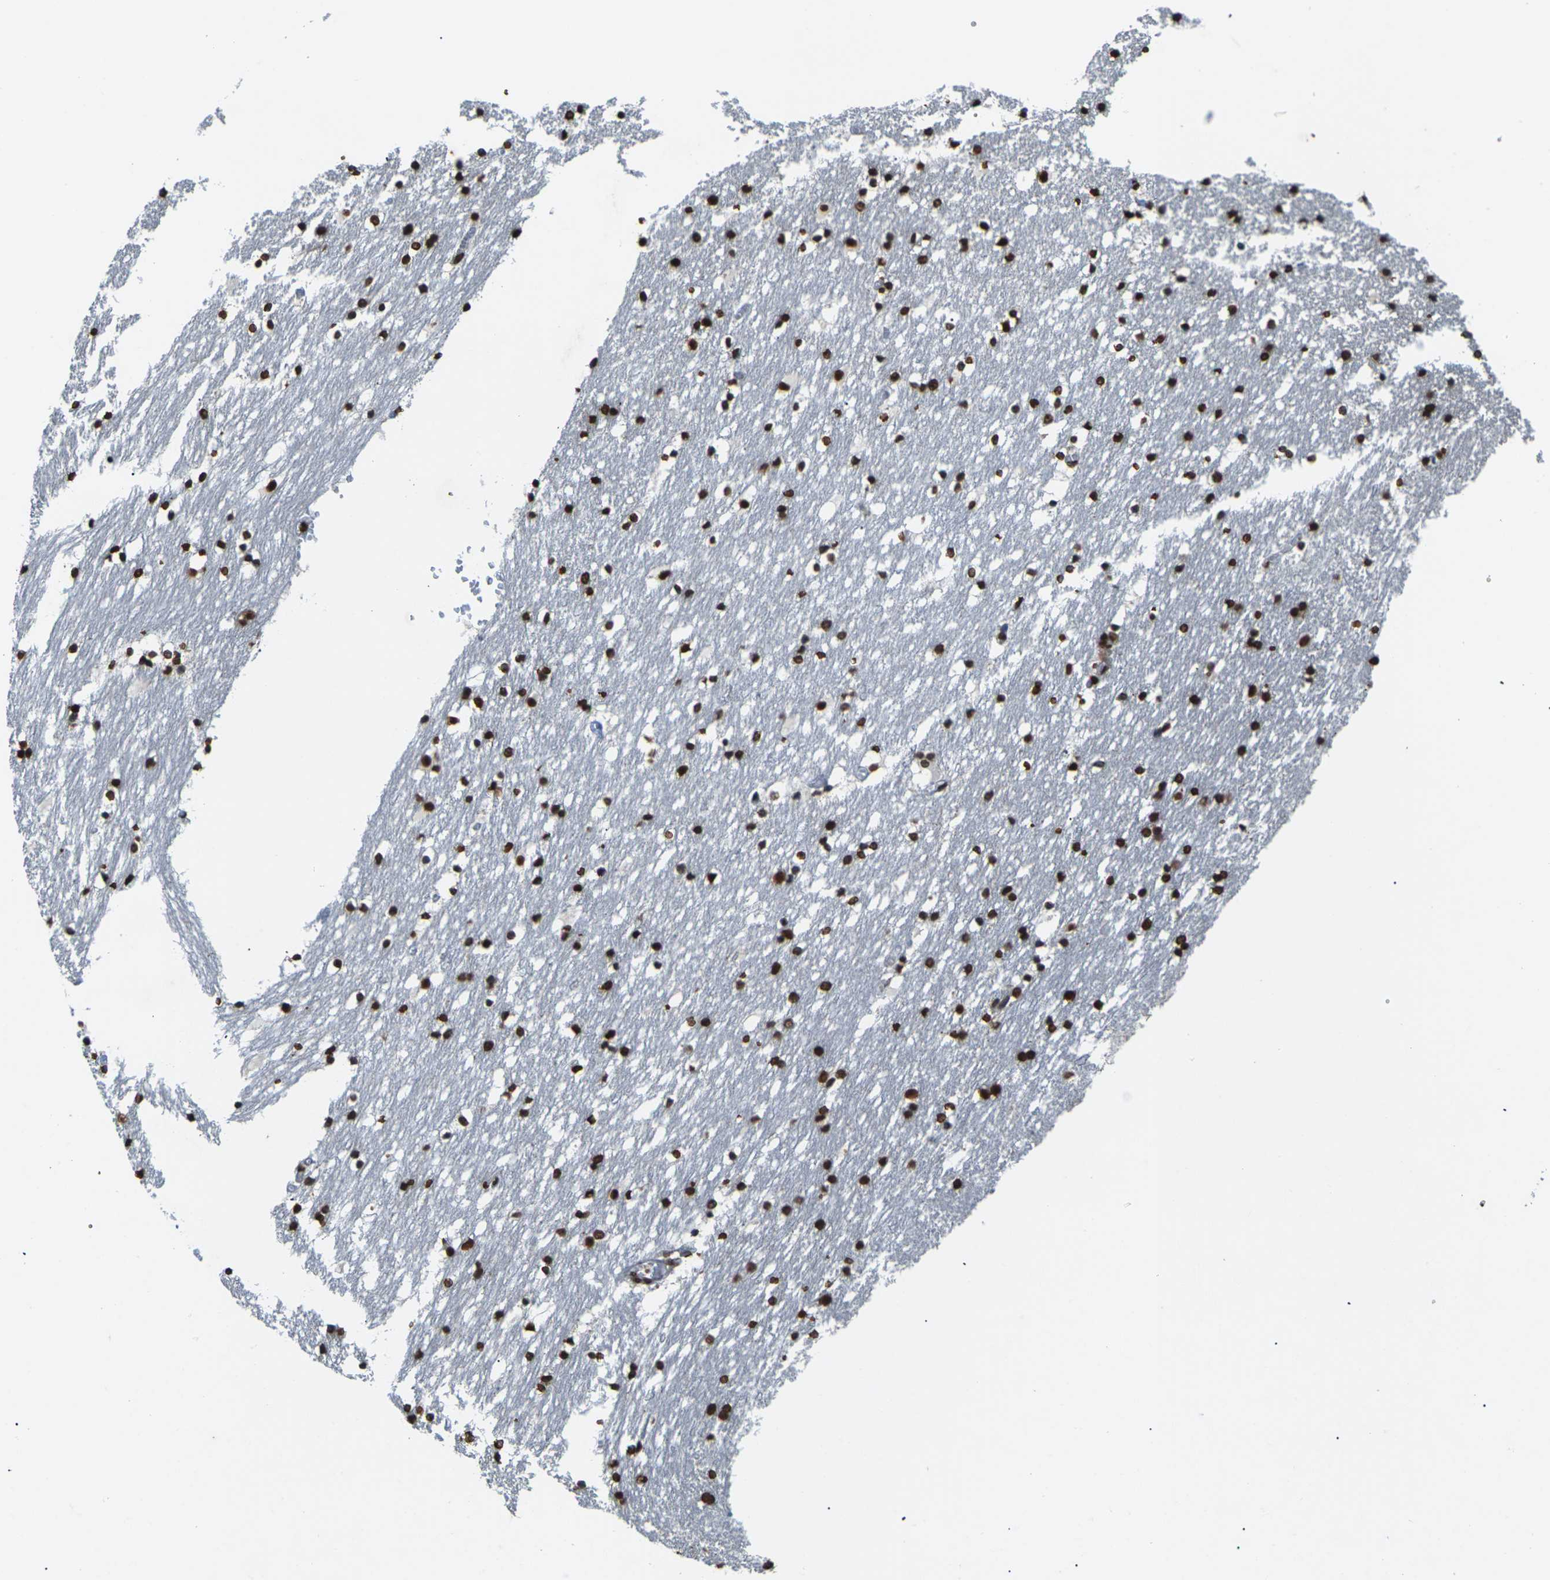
{"staining": {"intensity": "strong", "quantity": ">75%", "location": "nuclear"}, "tissue": "caudate", "cell_type": "Glial cells", "image_type": "normal", "snomed": [{"axis": "morphology", "description": "Normal tissue, NOS"}, {"axis": "topography", "description": "Lateral ventricle wall"}], "caption": "High-power microscopy captured an immunohistochemistry (IHC) image of unremarkable caudate, revealing strong nuclear staining in about >75% of glial cells.", "gene": "EMSY", "patient": {"sex": "male", "age": 45}}